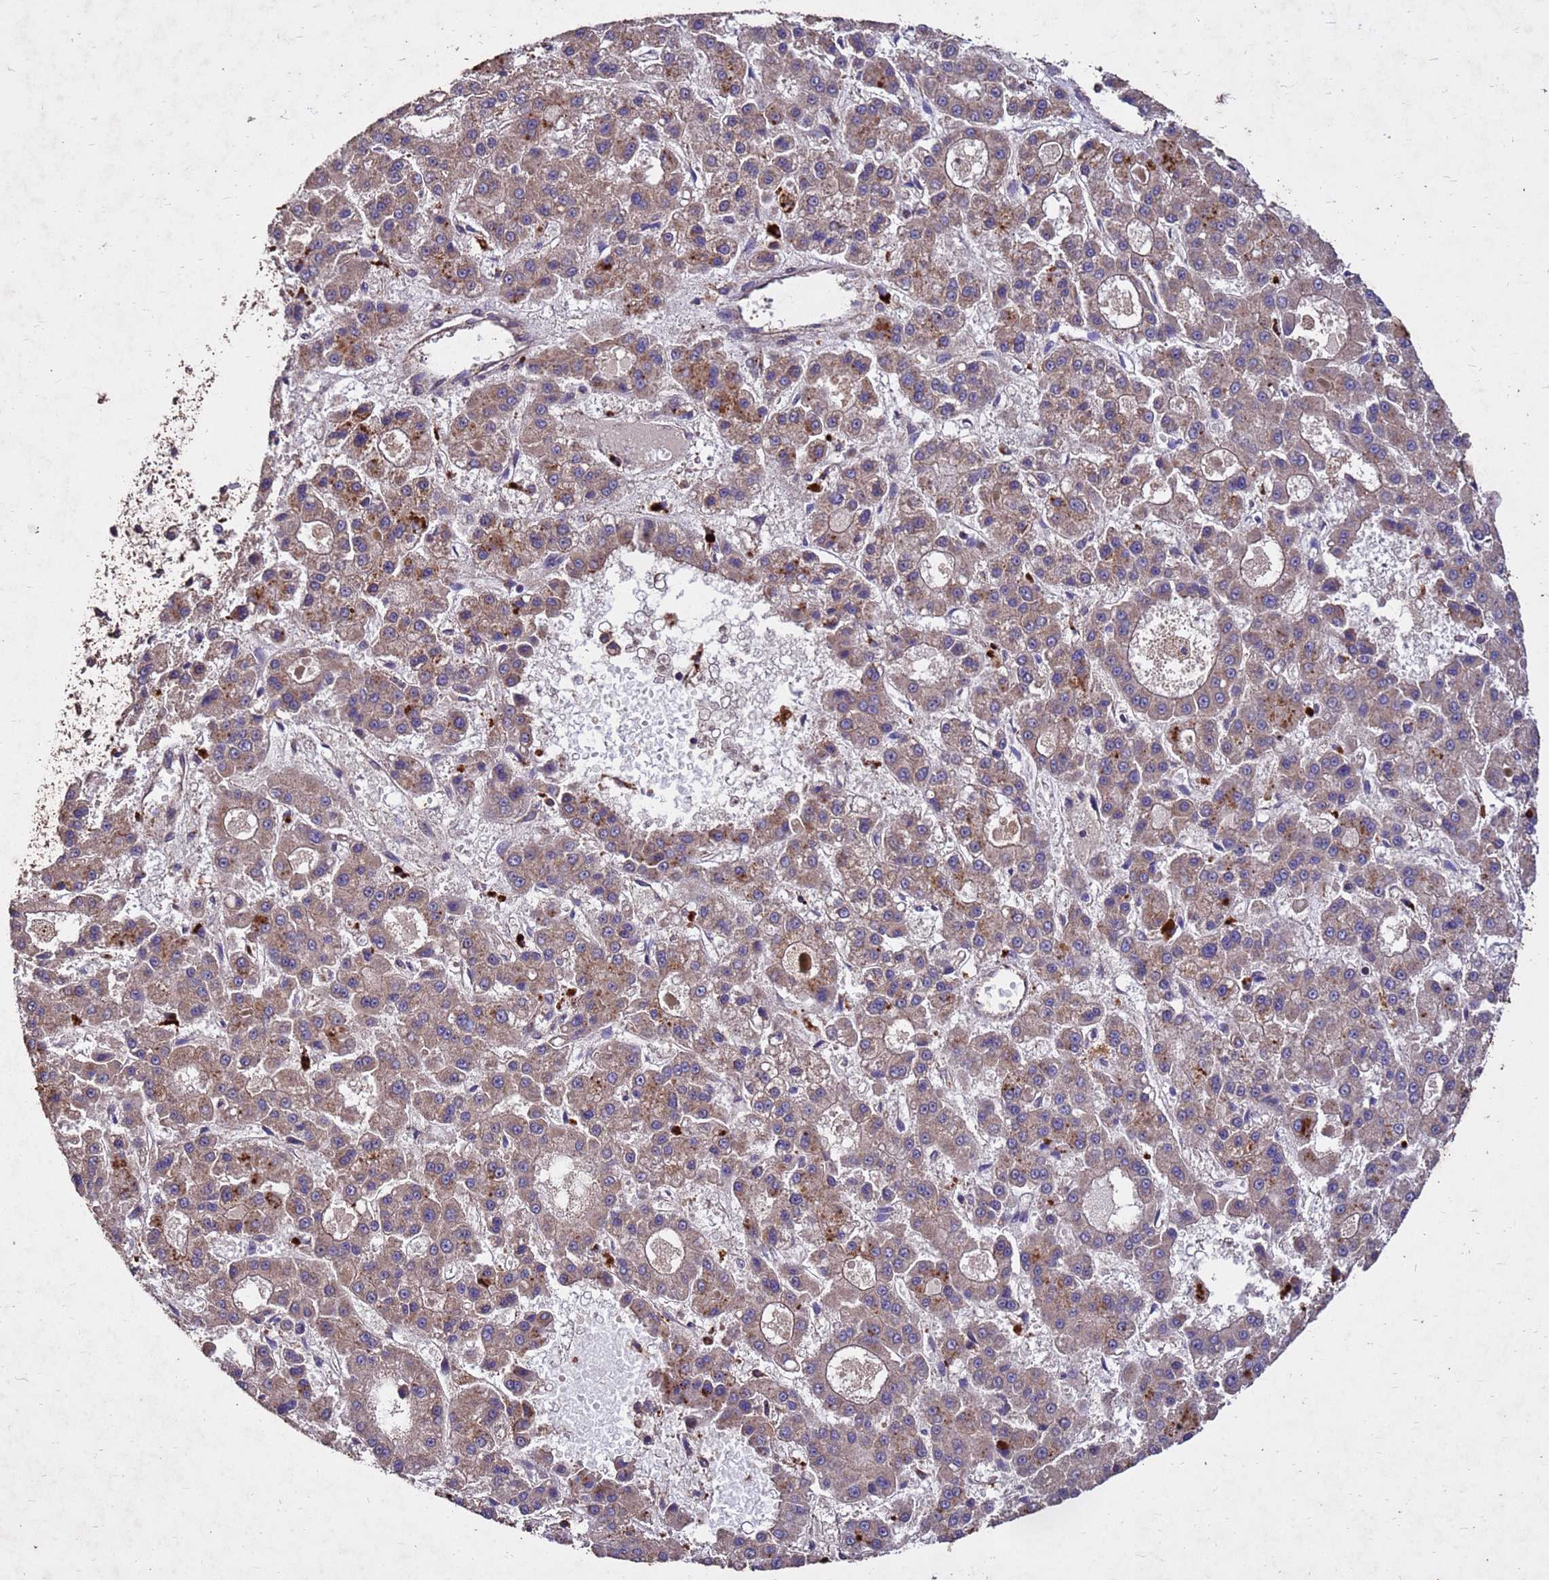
{"staining": {"intensity": "moderate", "quantity": ">75%", "location": "cytoplasmic/membranous"}, "tissue": "liver cancer", "cell_type": "Tumor cells", "image_type": "cancer", "snomed": [{"axis": "morphology", "description": "Carcinoma, Hepatocellular, NOS"}, {"axis": "topography", "description": "Liver"}], "caption": "IHC photomicrograph of neoplastic tissue: hepatocellular carcinoma (liver) stained using immunohistochemistry (IHC) demonstrates medium levels of moderate protein expression localized specifically in the cytoplasmic/membranous of tumor cells, appearing as a cytoplasmic/membranous brown color.", "gene": "TOR4A", "patient": {"sex": "male", "age": 70}}